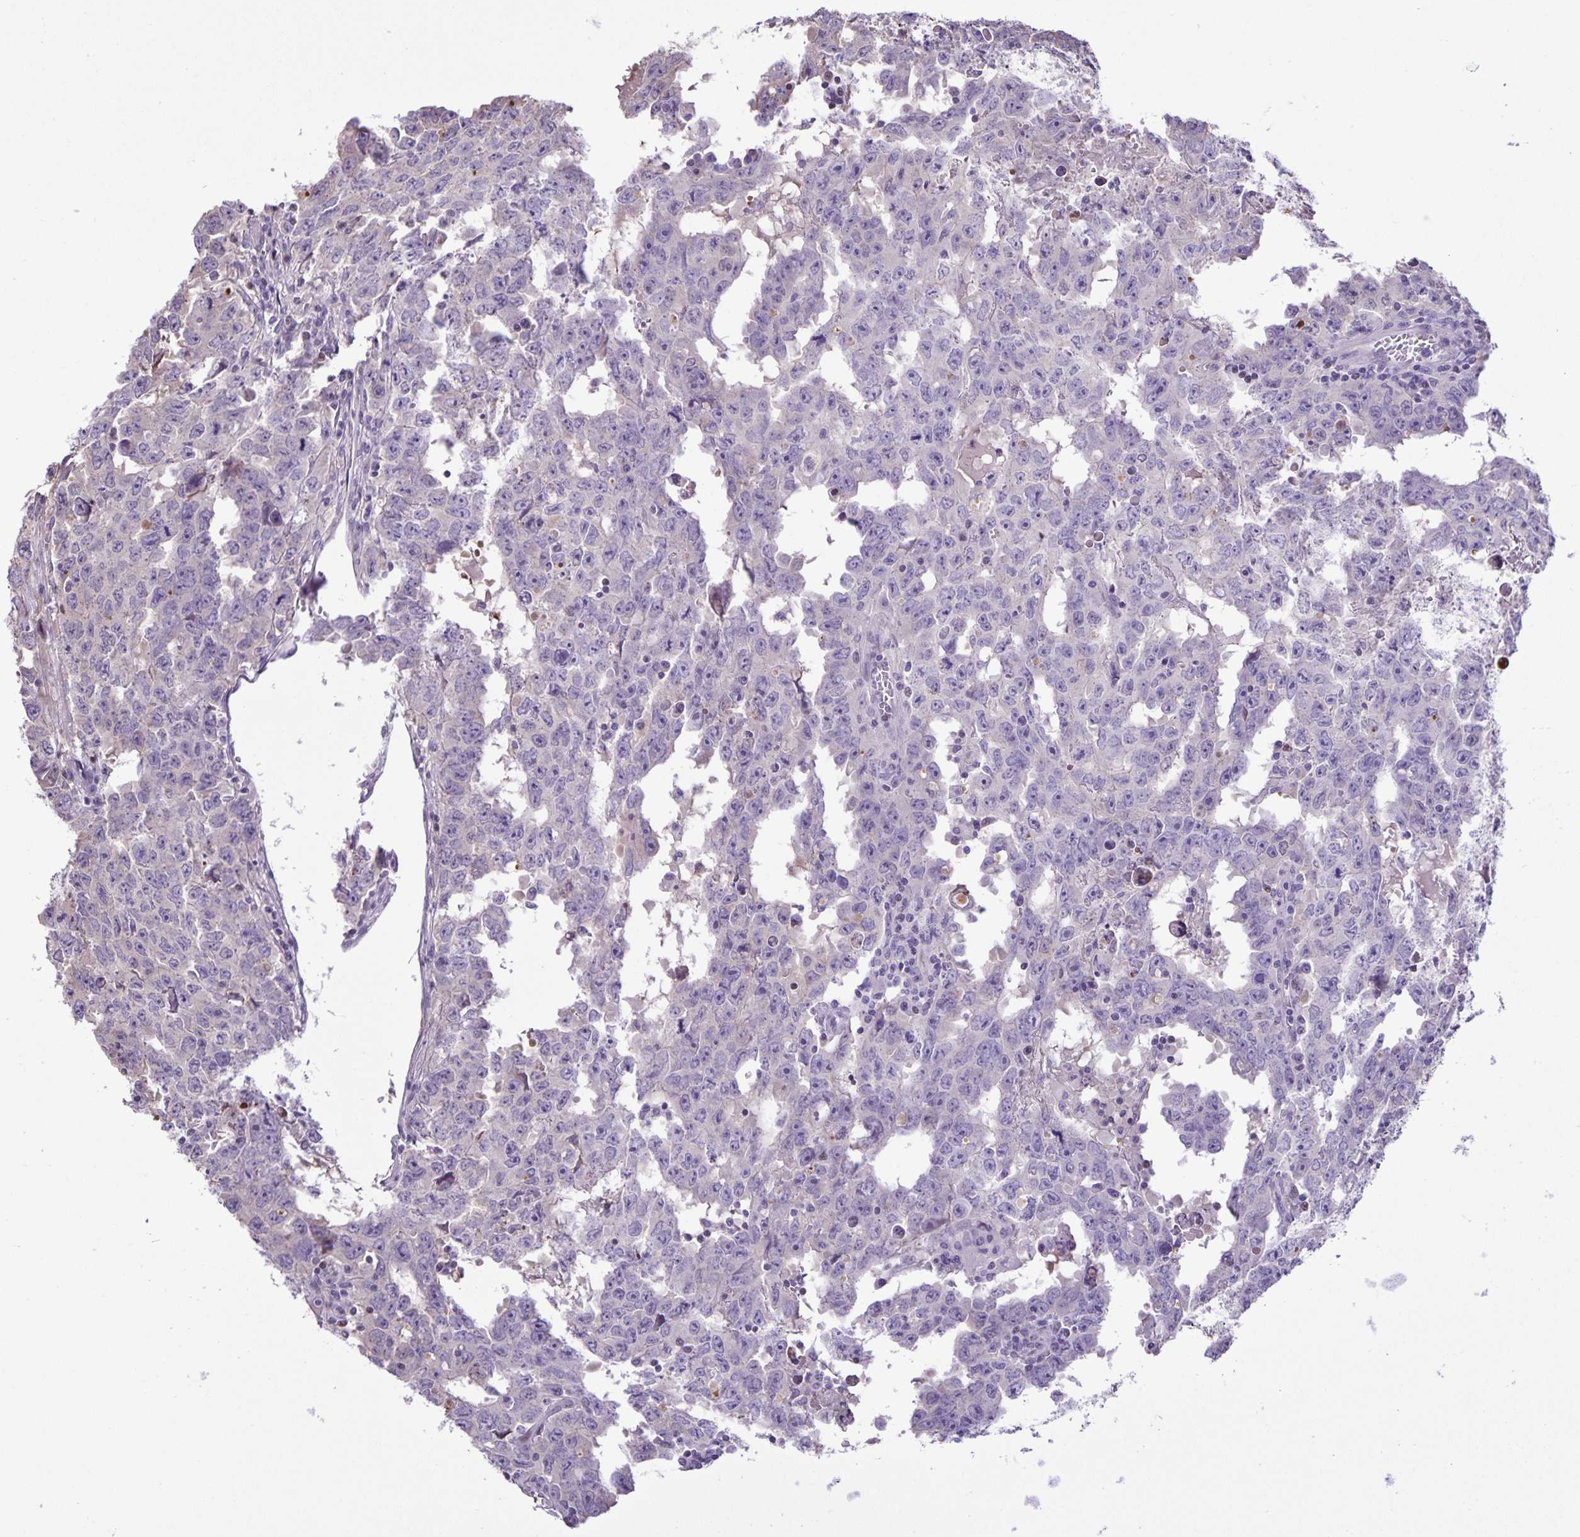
{"staining": {"intensity": "negative", "quantity": "none", "location": "none"}, "tissue": "testis cancer", "cell_type": "Tumor cells", "image_type": "cancer", "snomed": [{"axis": "morphology", "description": "Carcinoma, Embryonal, NOS"}, {"axis": "topography", "description": "Testis"}], "caption": "The image exhibits no significant expression in tumor cells of testis embryonal carcinoma.", "gene": "ONECUT2", "patient": {"sex": "male", "age": 22}}